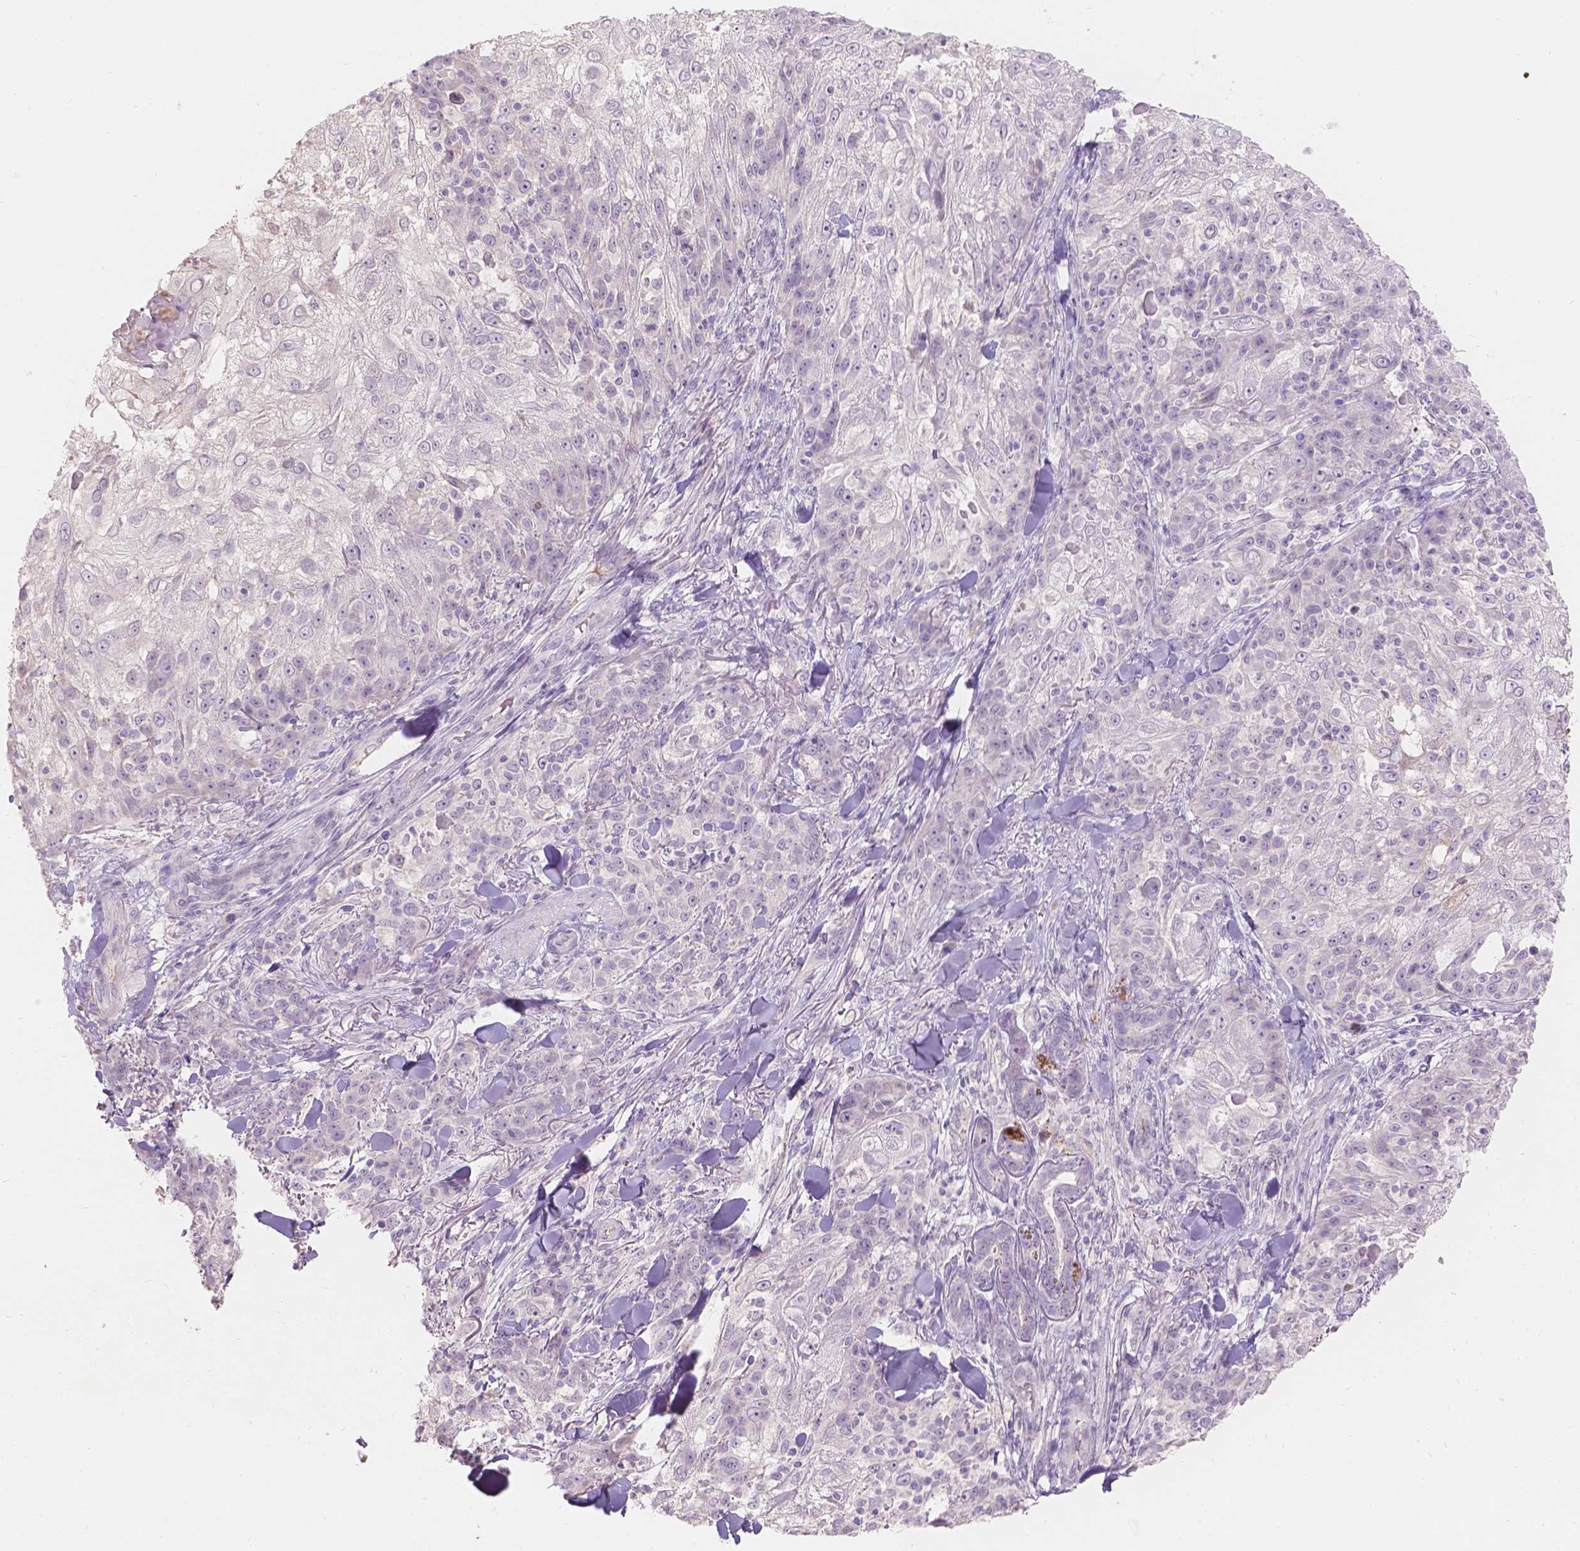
{"staining": {"intensity": "negative", "quantity": "none", "location": "none"}, "tissue": "skin cancer", "cell_type": "Tumor cells", "image_type": "cancer", "snomed": [{"axis": "morphology", "description": "Normal tissue, NOS"}, {"axis": "morphology", "description": "Squamous cell carcinoma, NOS"}, {"axis": "topography", "description": "Skin"}], "caption": "This is an IHC image of human skin cancer. There is no expression in tumor cells.", "gene": "DCAF4L1", "patient": {"sex": "female", "age": 83}}